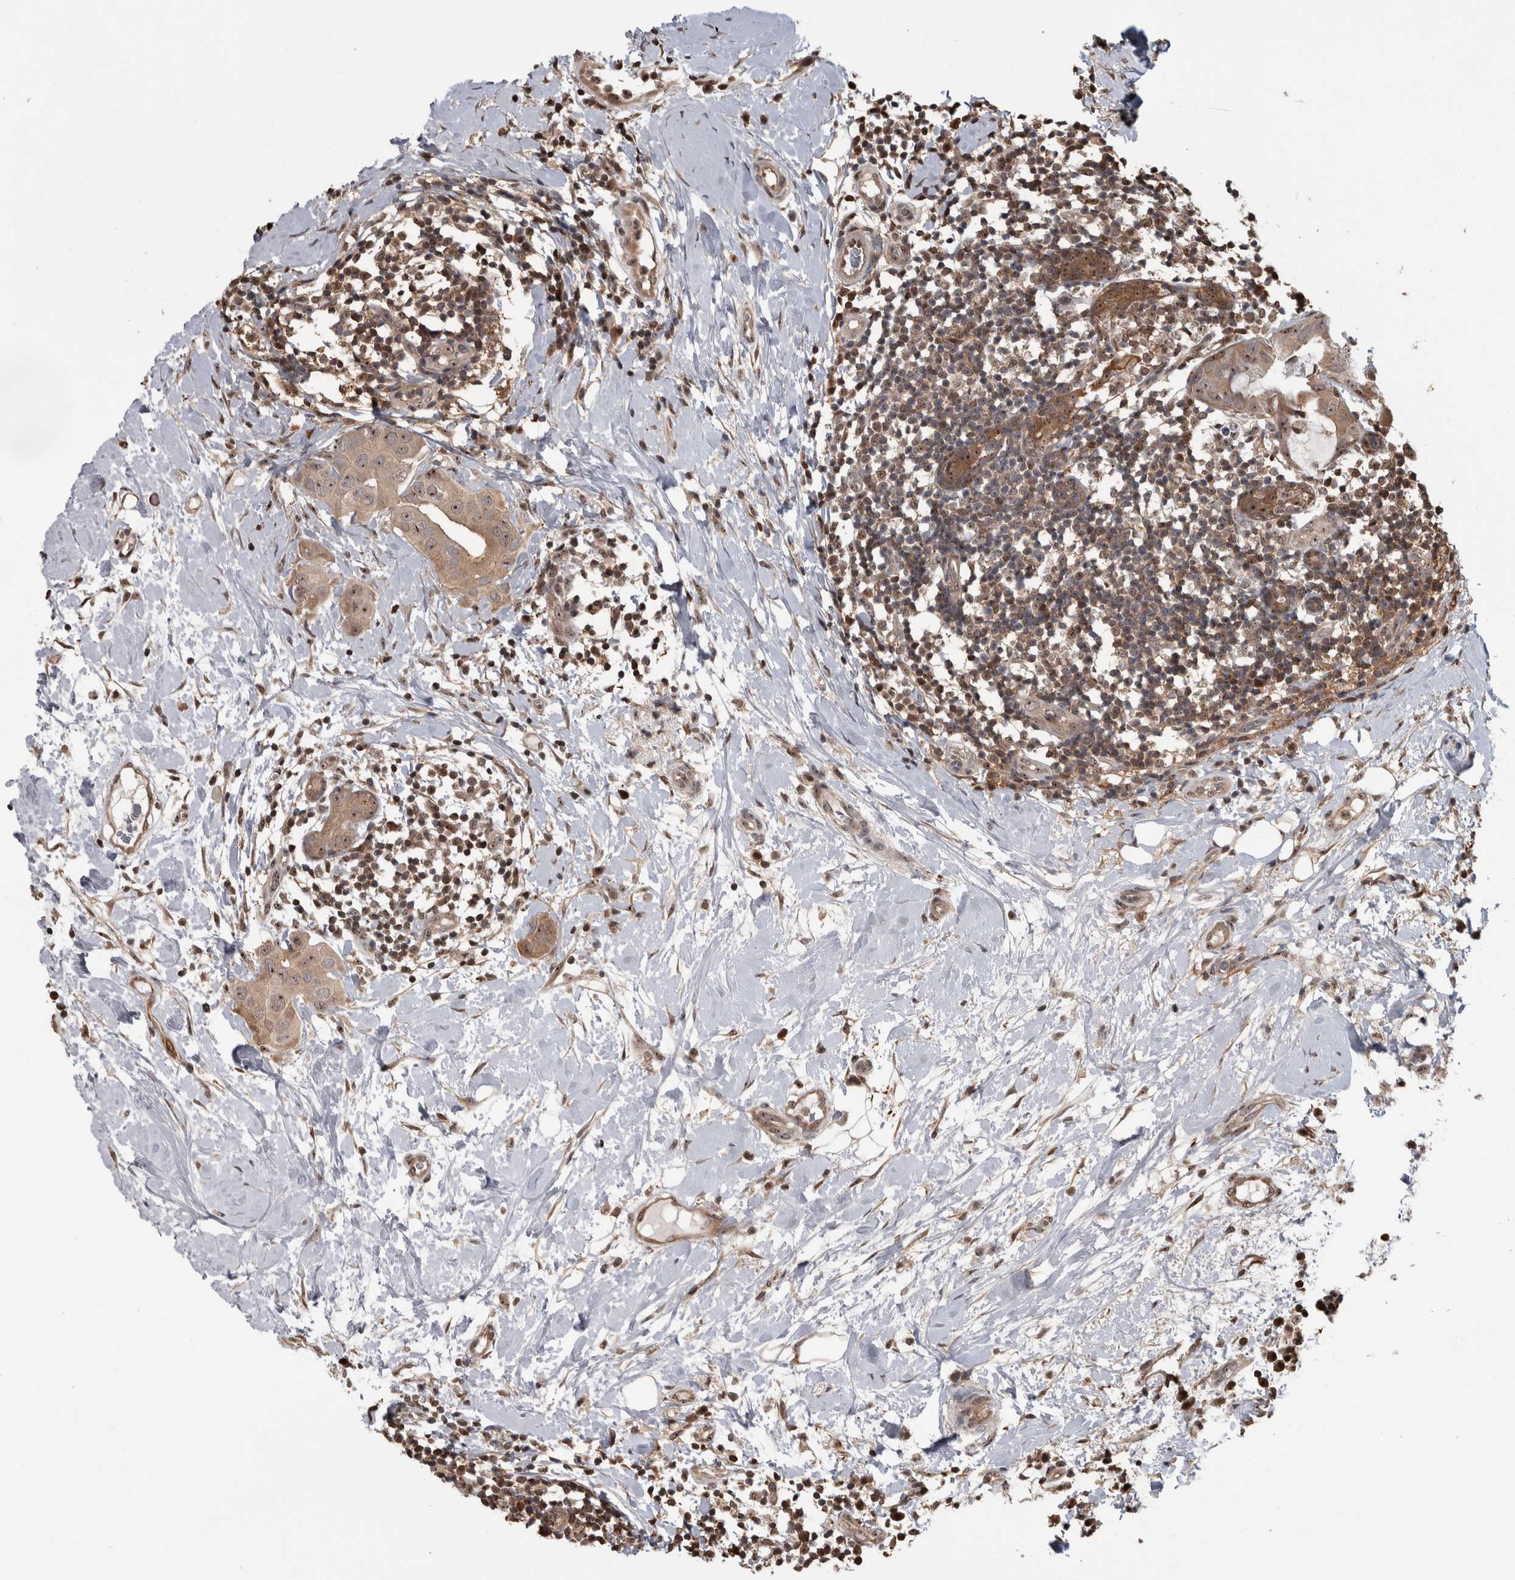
{"staining": {"intensity": "moderate", "quantity": ">75%", "location": "cytoplasmic/membranous,nuclear"}, "tissue": "breast cancer", "cell_type": "Tumor cells", "image_type": "cancer", "snomed": [{"axis": "morphology", "description": "Duct carcinoma"}, {"axis": "topography", "description": "Breast"}], "caption": "Immunohistochemical staining of breast cancer (infiltrating ductal carcinoma) exhibits medium levels of moderate cytoplasmic/membranous and nuclear protein staining in approximately >75% of tumor cells. (DAB (3,3'-diaminobenzidine) IHC, brown staining for protein, blue staining for nuclei).", "gene": "TDRD7", "patient": {"sex": "female", "age": 40}}